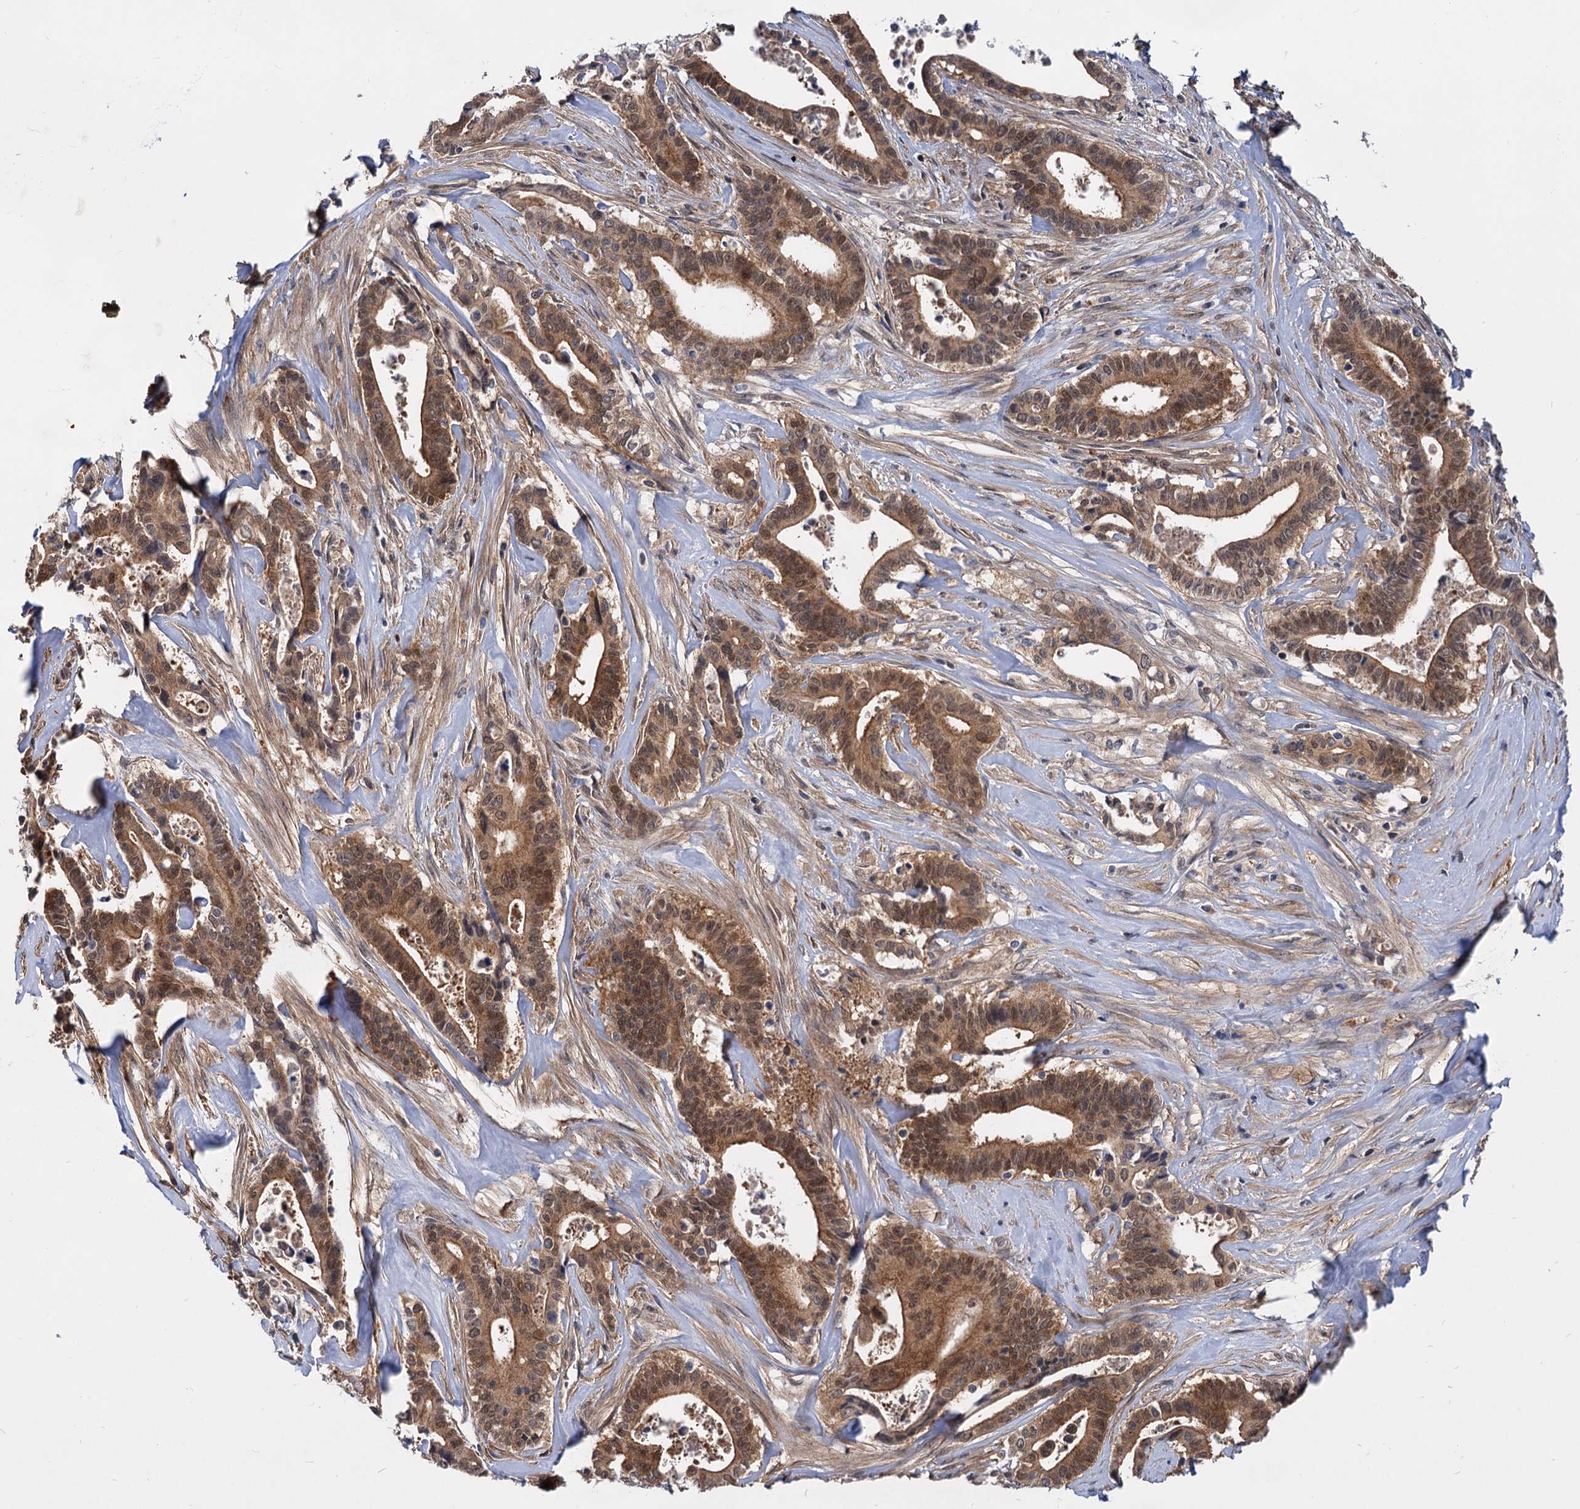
{"staining": {"intensity": "moderate", "quantity": ">75%", "location": "cytoplasmic/membranous,nuclear"}, "tissue": "pancreatic cancer", "cell_type": "Tumor cells", "image_type": "cancer", "snomed": [{"axis": "morphology", "description": "Adenocarcinoma, NOS"}, {"axis": "topography", "description": "Pancreas"}], "caption": "This histopathology image displays IHC staining of pancreatic cancer, with medium moderate cytoplasmic/membranous and nuclear staining in about >75% of tumor cells.", "gene": "SNX15", "patient": {"sex": "female", "age": 77}}